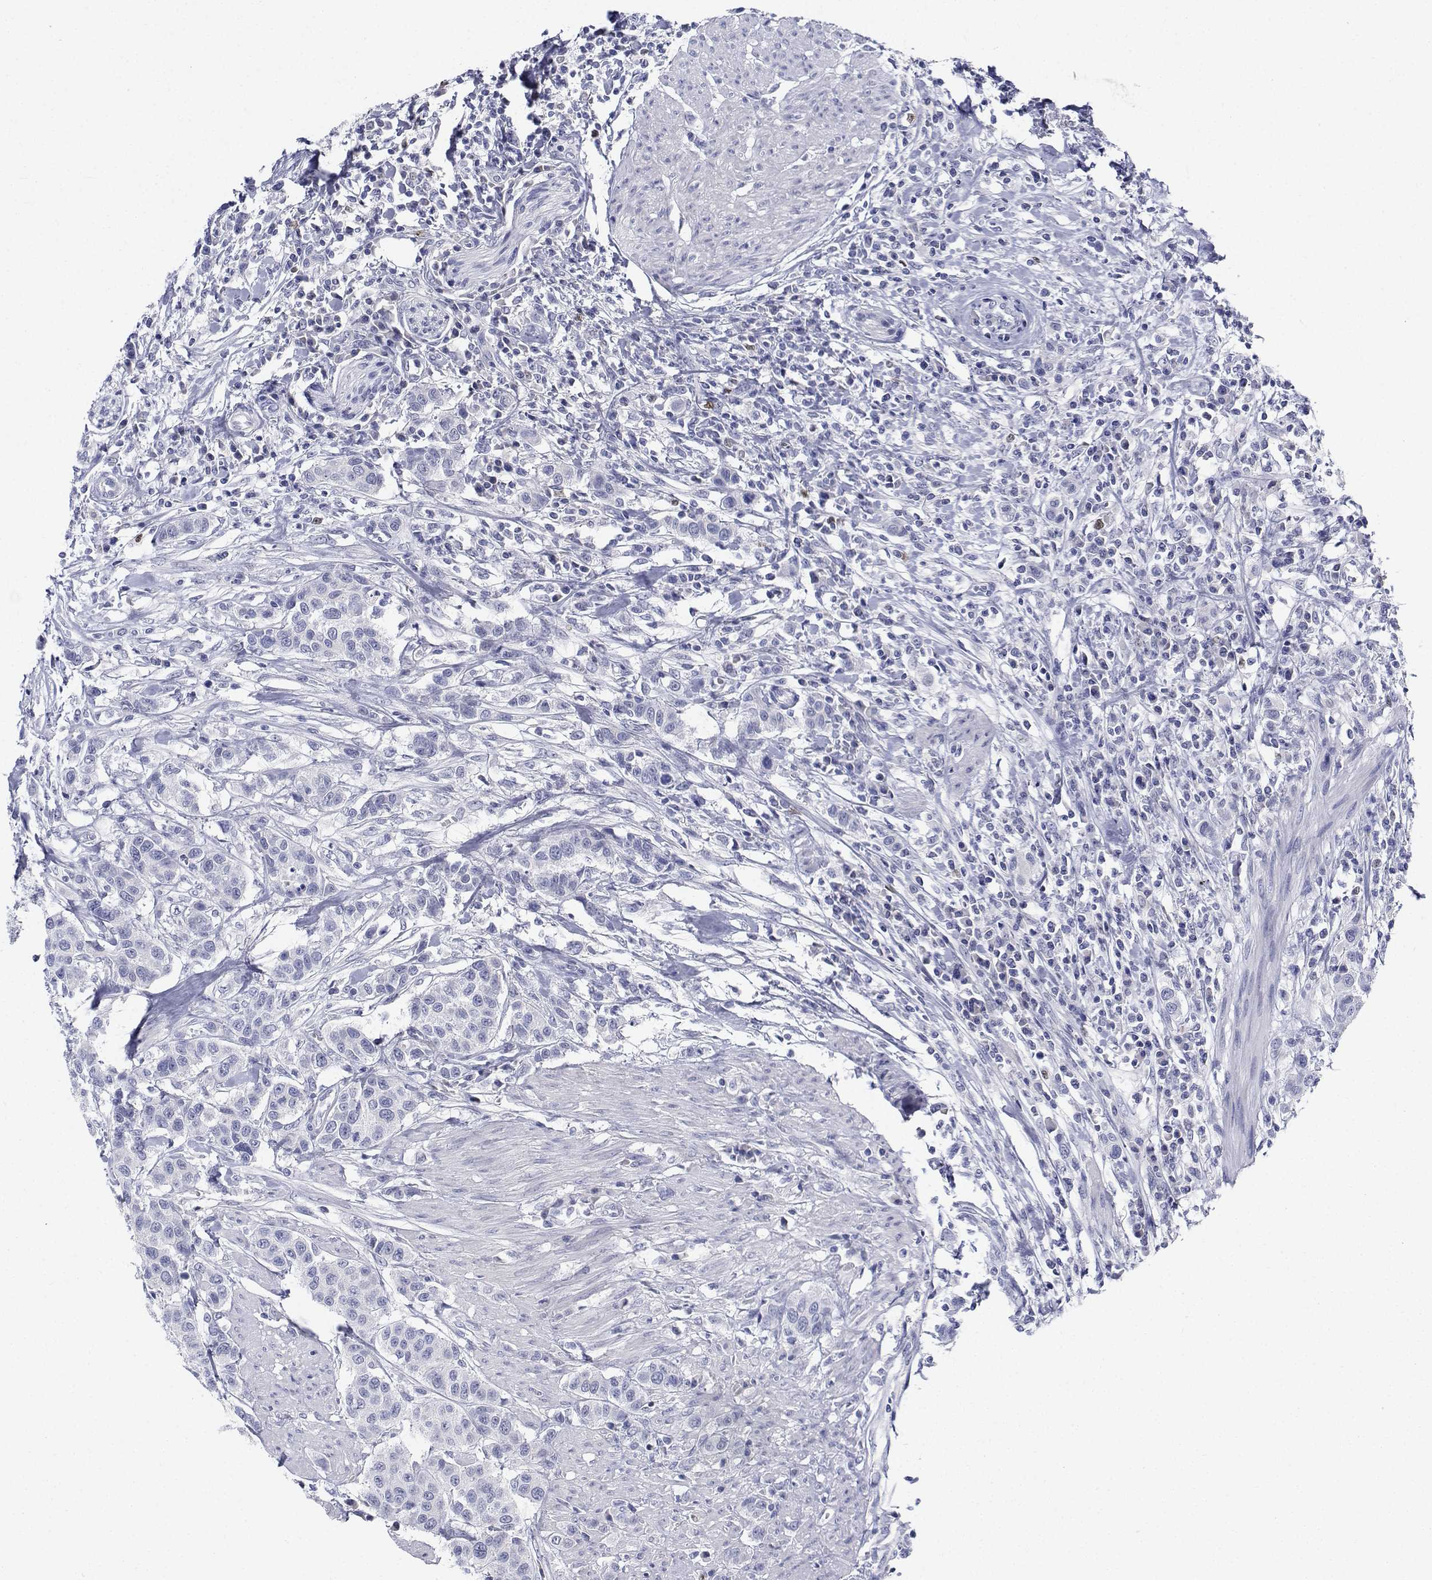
{"staining": {"intensity": "negative", "quantity": "none", "location": "none"}, "tissue": "urothelial cancer", "cell_type": "Tumor cells", "image_type": "cancer", "snomed": [{"axis": "morphology", "description": "Urothelial carcinoma, High grade"}, {"axis": "topography", "description": "Urinary bladder"}], "caption": "Image shows no protein positivity in tumor cells of urothelial cancer tissue.", "gene": "PLXNA4", "patient": {"sex": "female", "age": 58}}